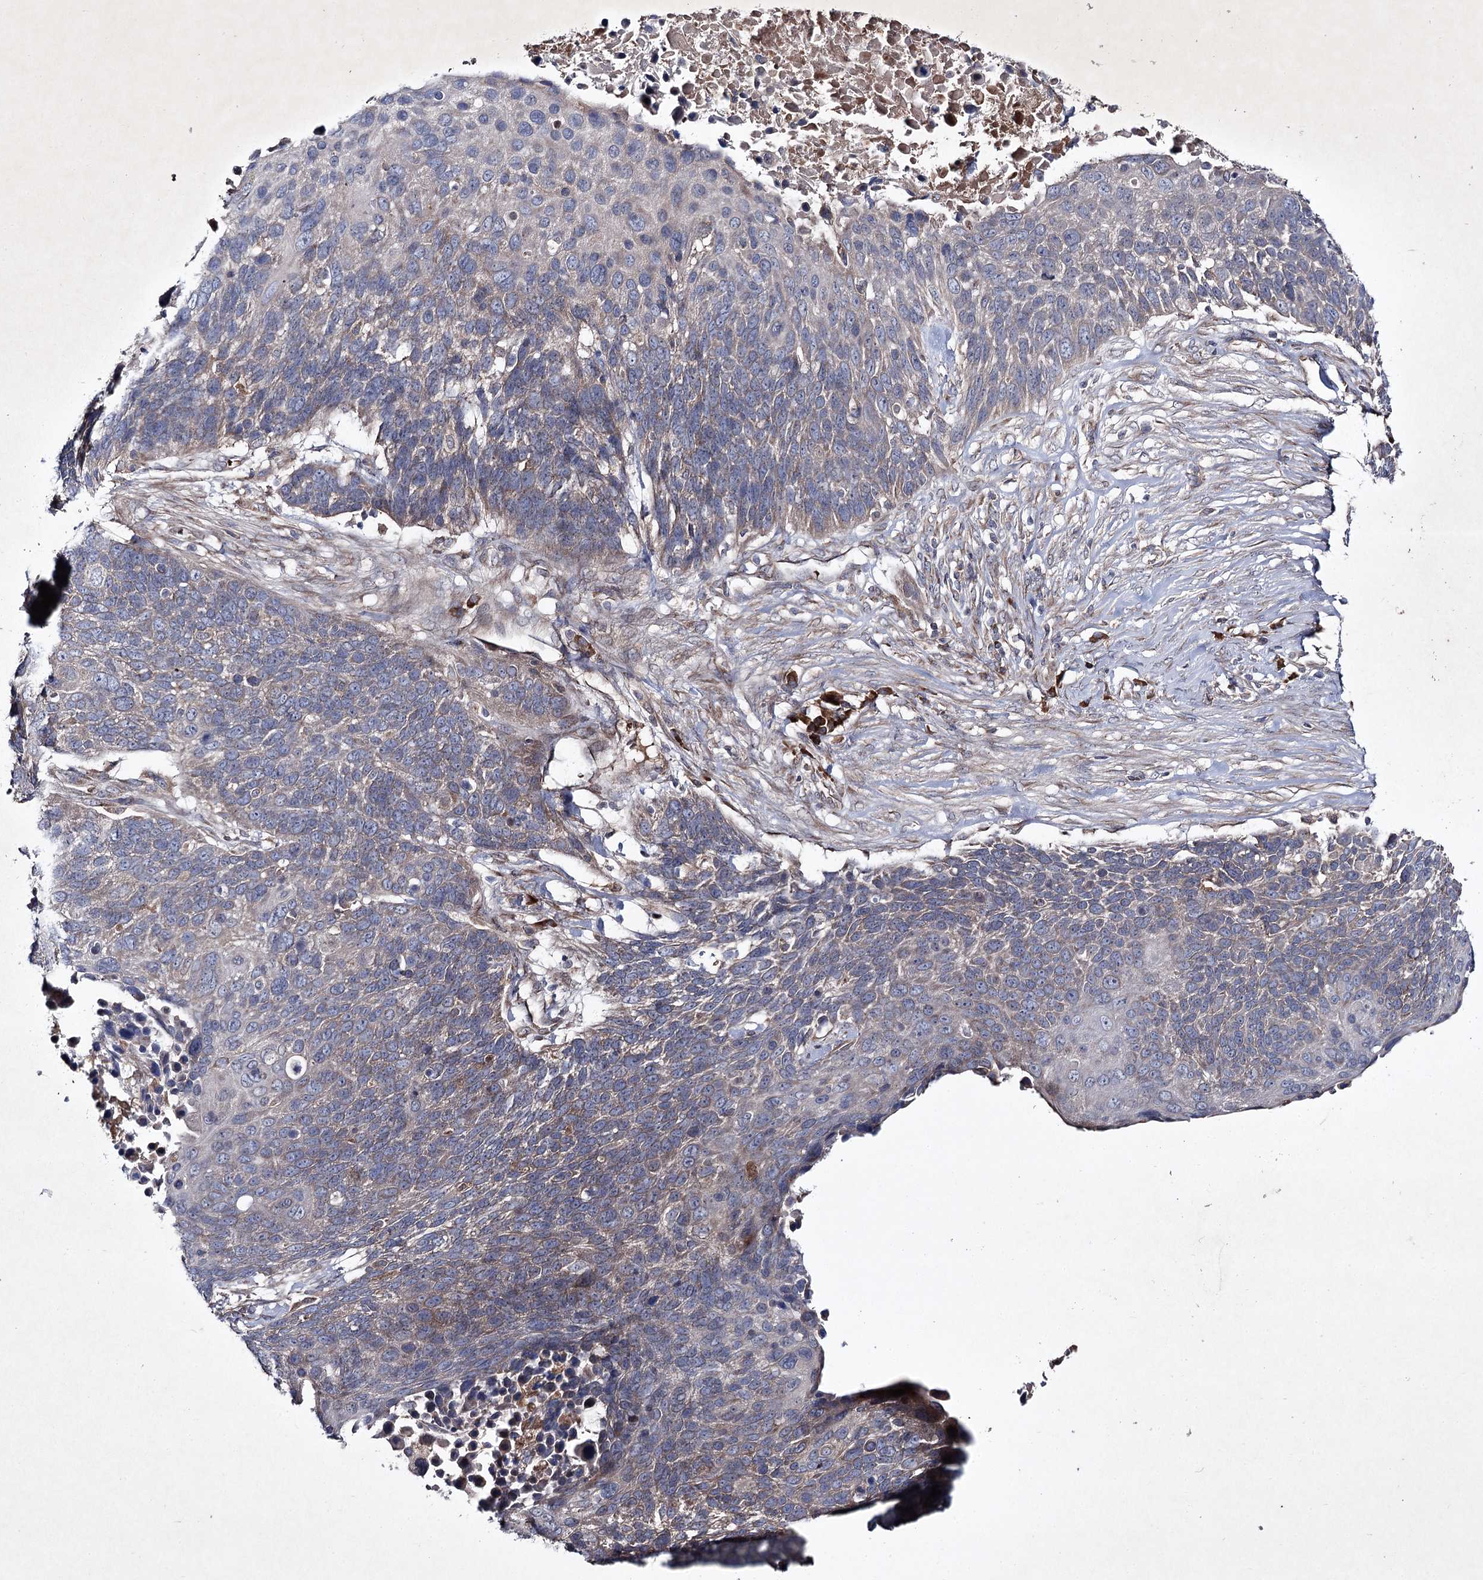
{"staining": {"intensity": "weak", "quantity": "<25%", "location": "cytoplasmic/membranous"}, "tissue": "lung cancer", "cell_type": "Tumor cells", "image_type": "cancer", "snomed": [{"axis": "morphology", "description": "Normal tissue, NOS"}, {"axis": "morphology", "description": "Squamous cell carcinoma, NOS"}, {"axis": "topography", "description": "Lymph node"}, {"axis": "topography", "description": "Lung"}], "caption": "DAB (3,3'-diaminobenzidine) immunohistochemical staining of human lung squamous cell carcinoma shows no significant expression in tumor cells.", "gene": "ALG9", "patient": {"sex": "male", "age": 66}}